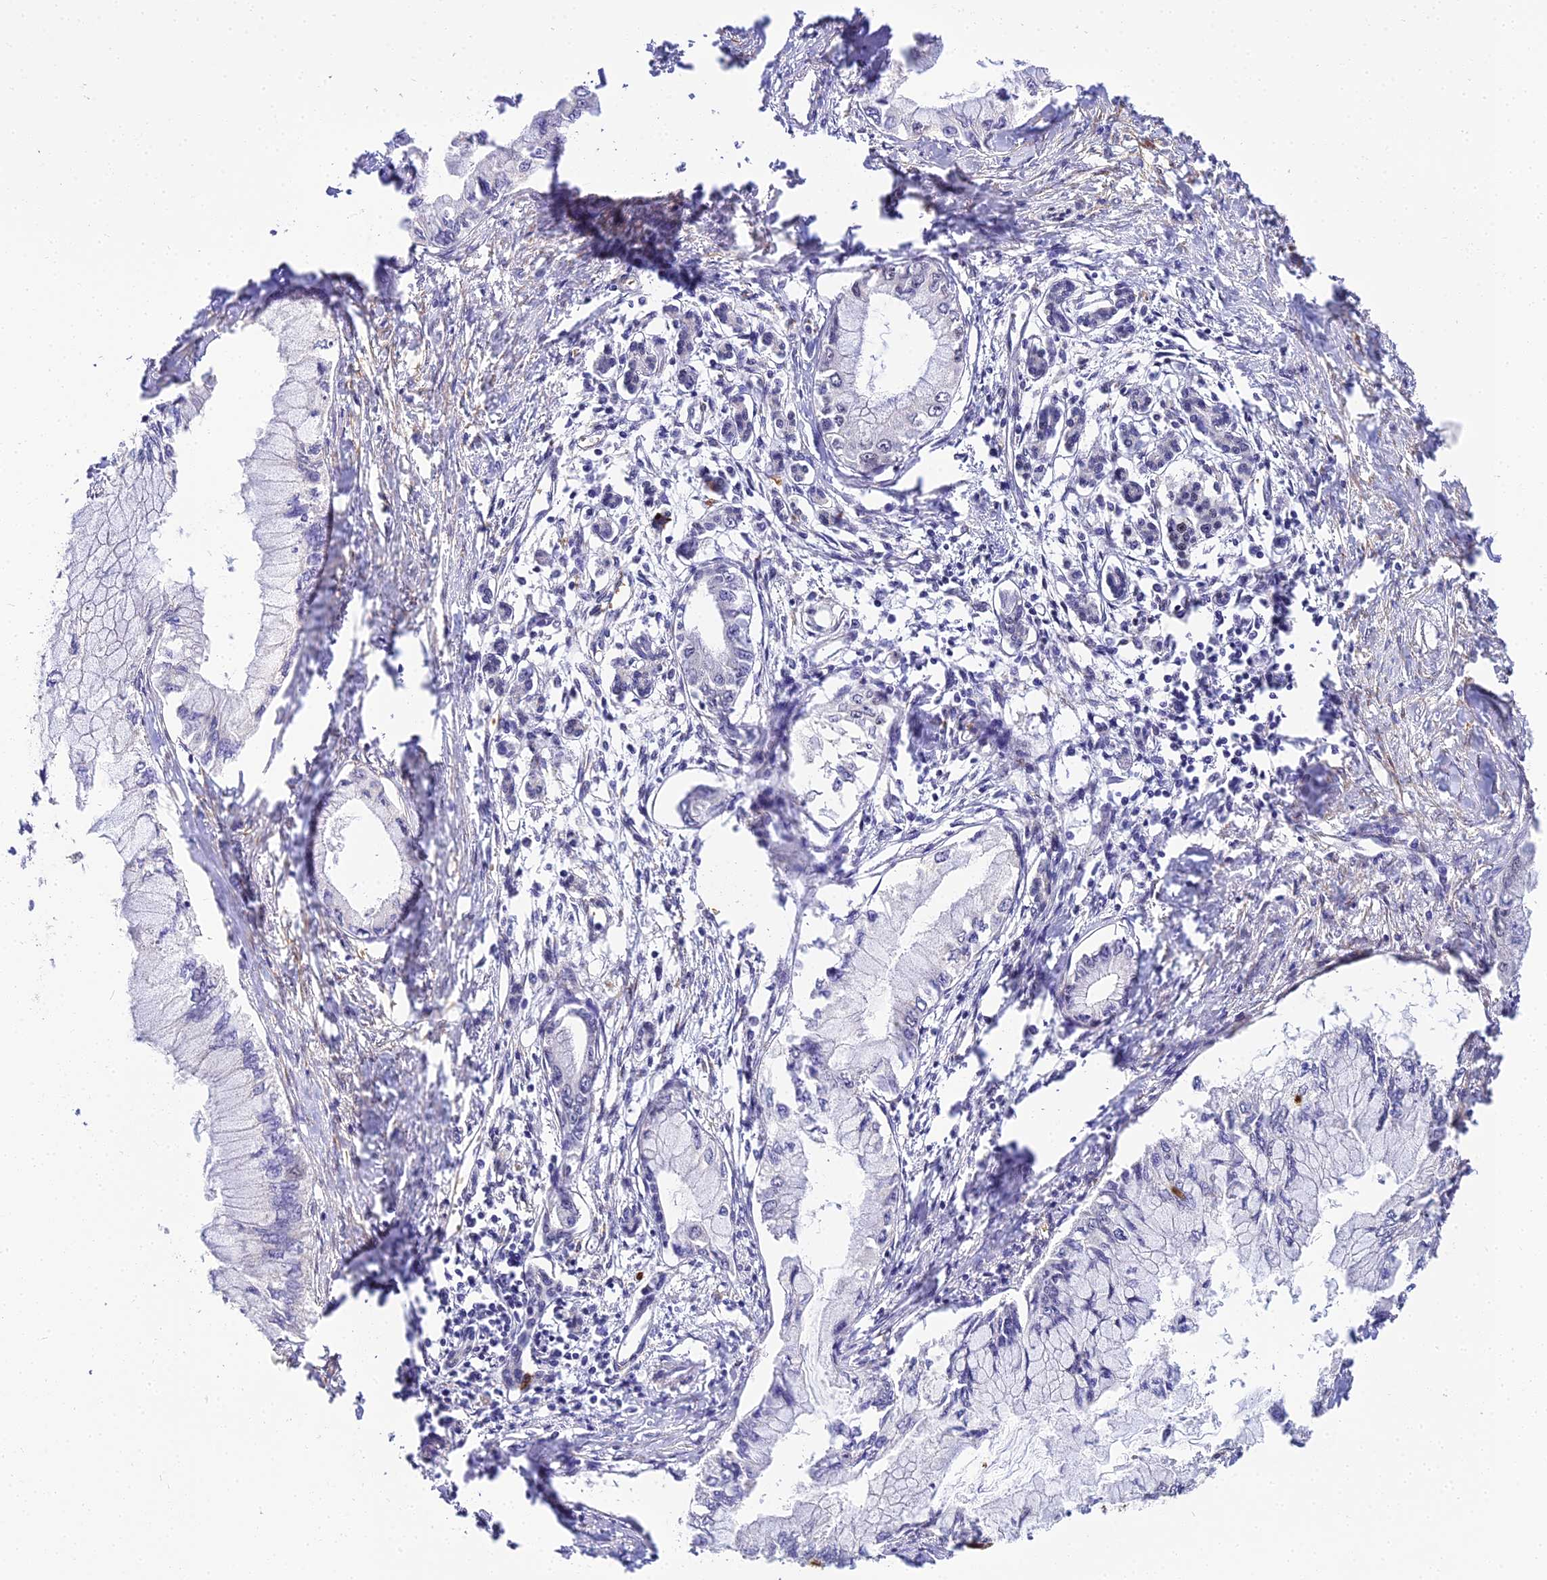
{"staining": {"intensity": "negative", "quantity": "none", "location": "none"}, "tissue": "pancreatic cancer", "cell_type": "Tumor cells", "image_type": "cancer", "snomed": [{"axis": "morphology", "description": "Adenocarcinoma, NOS"}, {"axis": "topography", "description": "Pancreas"}], "caption": "A high-resolution histopathology image shows immunohistochemistry (IHC) staining of adenocarcinoma (pancreatic), which reveals no significant expression in tumor cells.", "gene": "BCL9", "patient": {"sex": "male", "age": 48}}